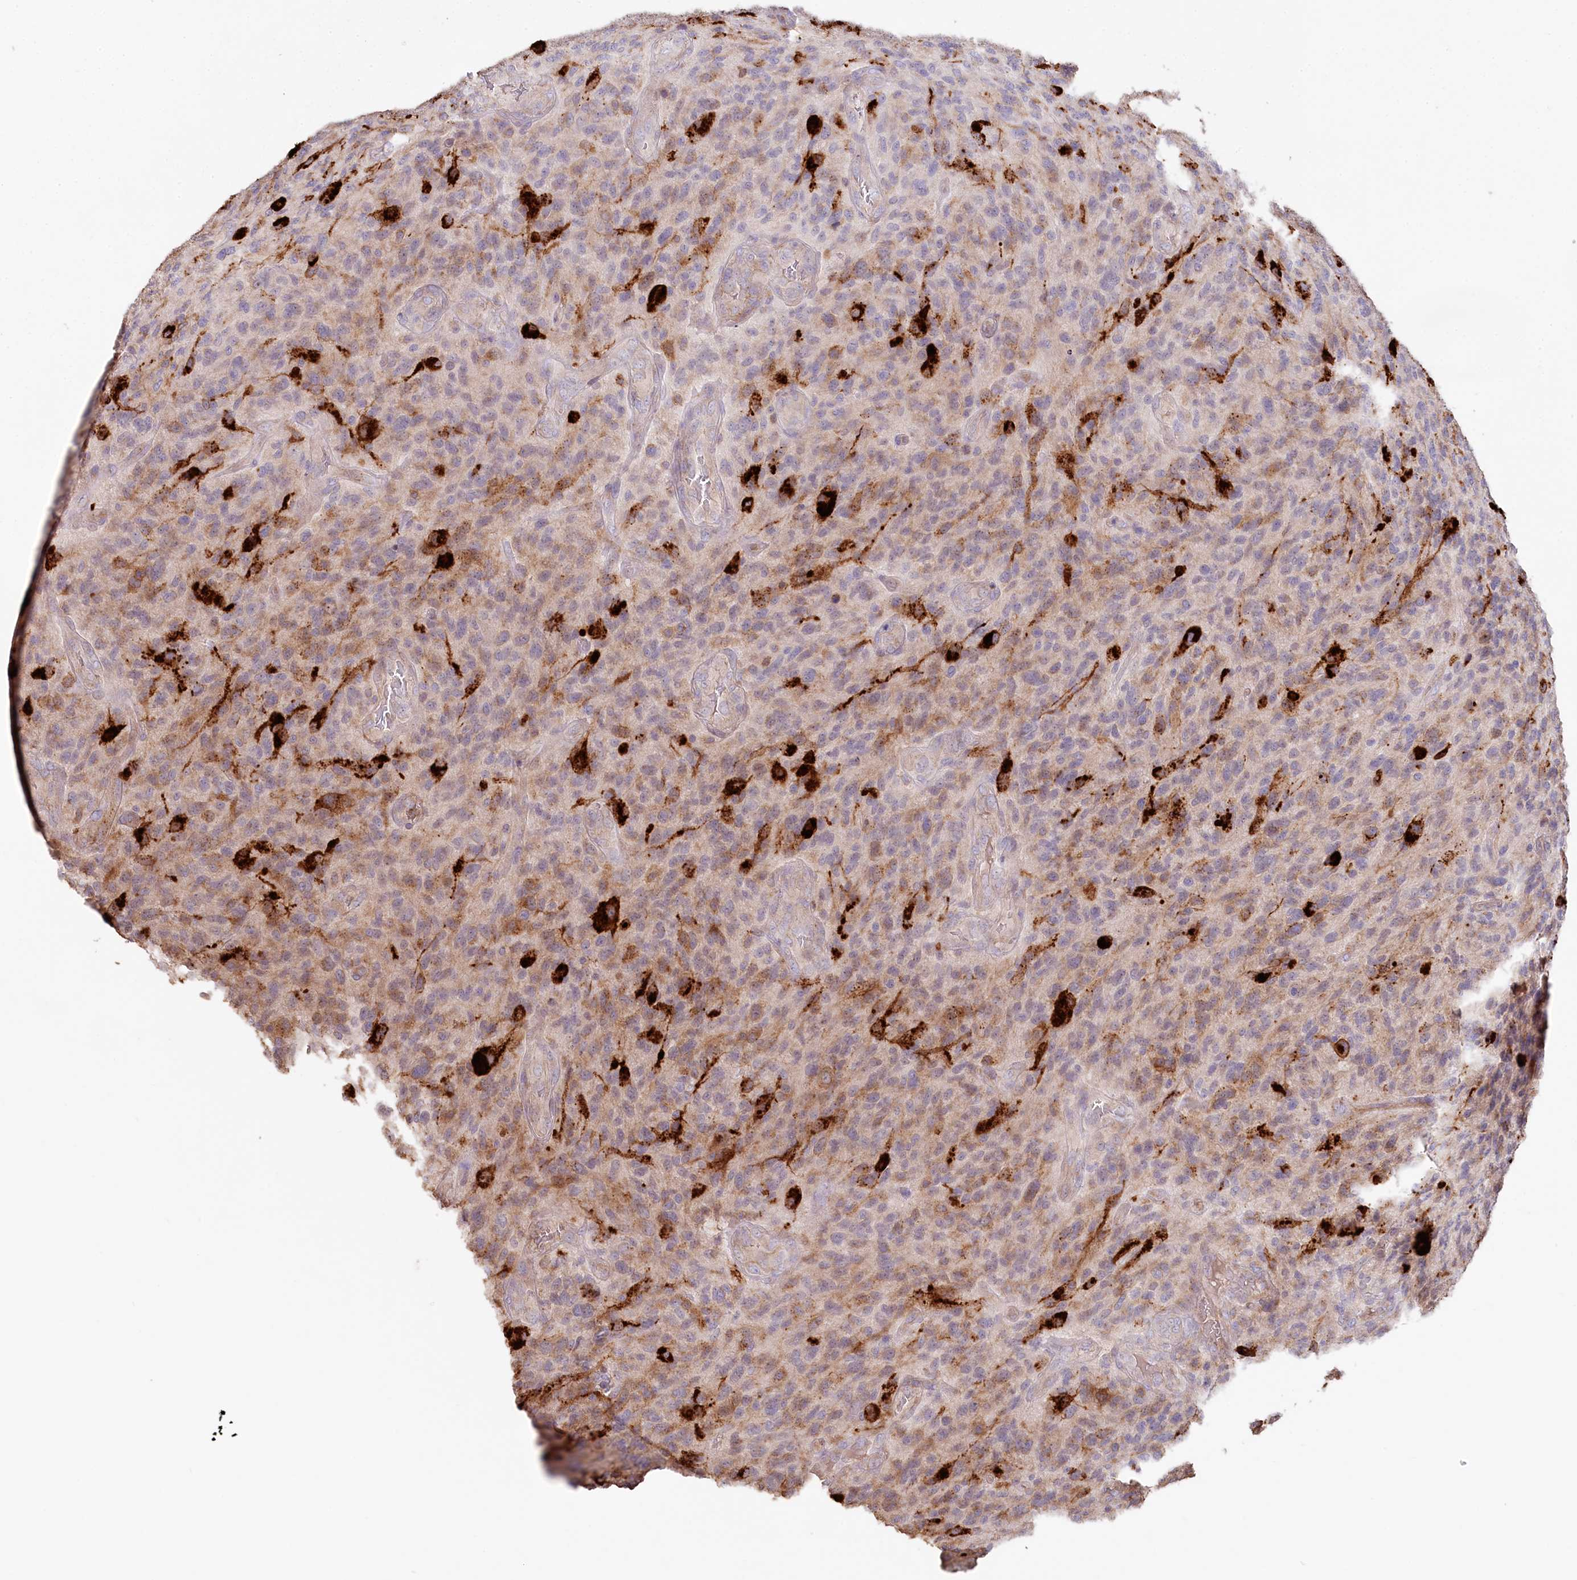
{"staining": {"intensity": "moderate", "quantity": "25%-75%", "location": "cytoplasmic/membranous"}, "tissue": "glioma", "cell_type": "Tumor cells", "image_type": "cancer", "snomed": [{"axis": "morphology", "description": "Glioma, malignant, High grade"}, {"axis": "topography", "description": "Brain"}], "caption": "Immunohistochemical staining of human malignant glioma (high-grade) exhibits medium levels of moderate cytoplasmic/membranous staining in approximately 25%-75% of tumor cells.", "gene": "RBP5", "patient": {"sex": "male", "age": 47}}